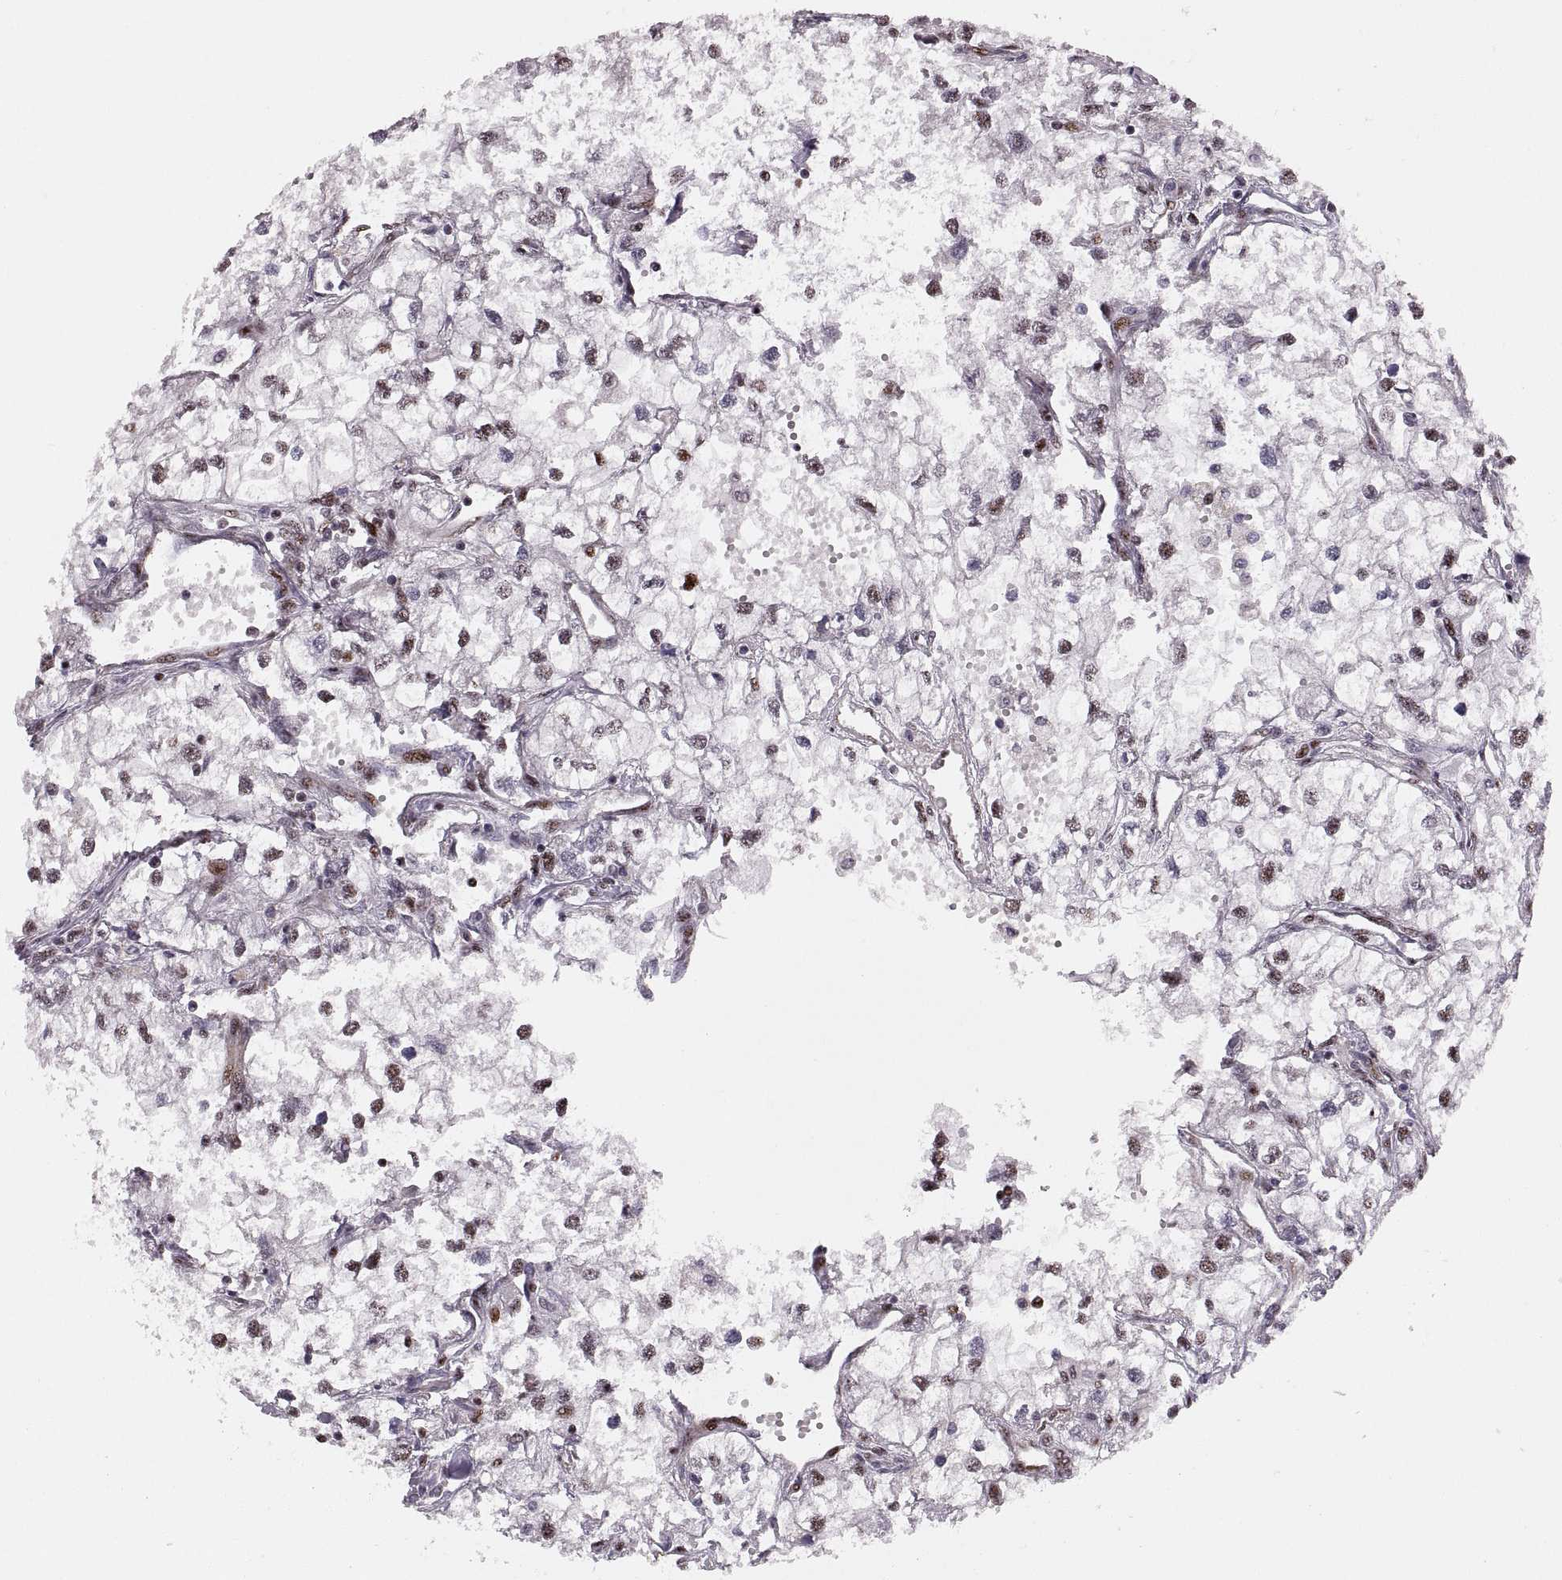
{"staining": {"intensity": "moderate", "quantity": "25%-75%", "location": "nuclear"}, "tissue": "renal cancer", "cell_type": "Tumor cells", "image_type": "cancer", "snomed": [{"axis": "morphology", "description": "Adenocarcinoma, NOS"}, {"axis": "topography", "description": "Kidney"}], "caption": "High-magnification brightfield microscopy of renal adenocarcinoma stained with DAB (3,3'-diaminobenzidine) (brown) and counterstained with hematoxylin (blue). tumor cells exhibit moderate nuclear staining is present in about25%-75% of cells. Using DAB (brown) and hematoxylin (blue) stains, captured at high magnification using brightfield microscopy.", "gene": "ZCCHC17", "patient": {"sex": "male", "age": 59}}